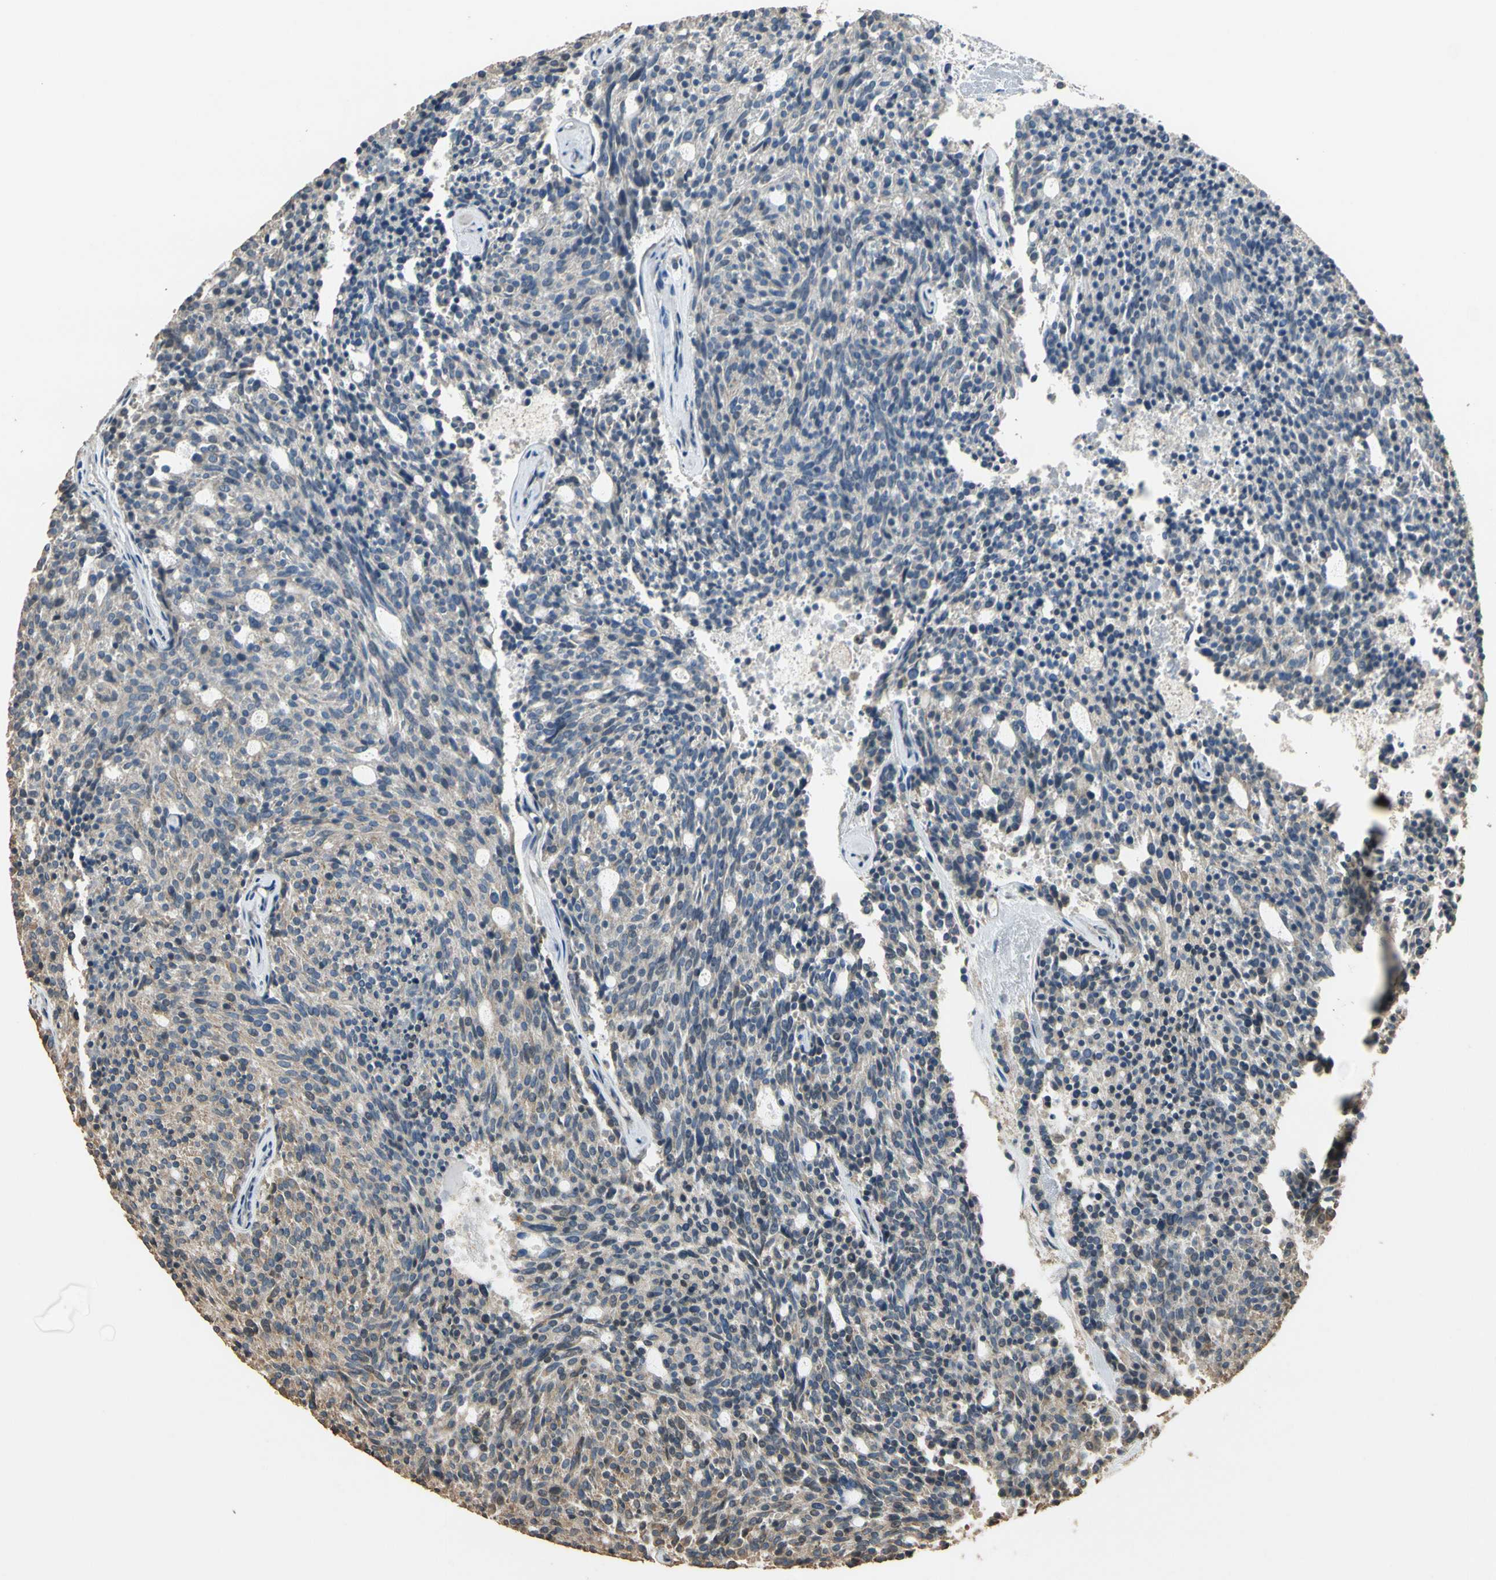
{"staining": {"intensity": "negative", "quantity": "none", "location": "none"}, "tissue": "carcinoid", "cell_type": "Tumor cells", "image_type": "cancer", "snomed": [{"axis": "morphology", "description": "Carcinoid, malignant, NOS"}, {"axis": "topography", "description": "Pancreas"}], "caption": "High magnification brightfield microscopy of carcinoid stained with DAB (brown) and counterstained with hematoxylin (blue): tumor cells show no significant expression. (Stains: DAB (3,3'-diaminobenzidine) IHC with hematoxylin counter stain, Microscopy: brightfield microscopy at high magnification).", "gene": "STX18", "patient": {"sex": "female", "age": 54}}